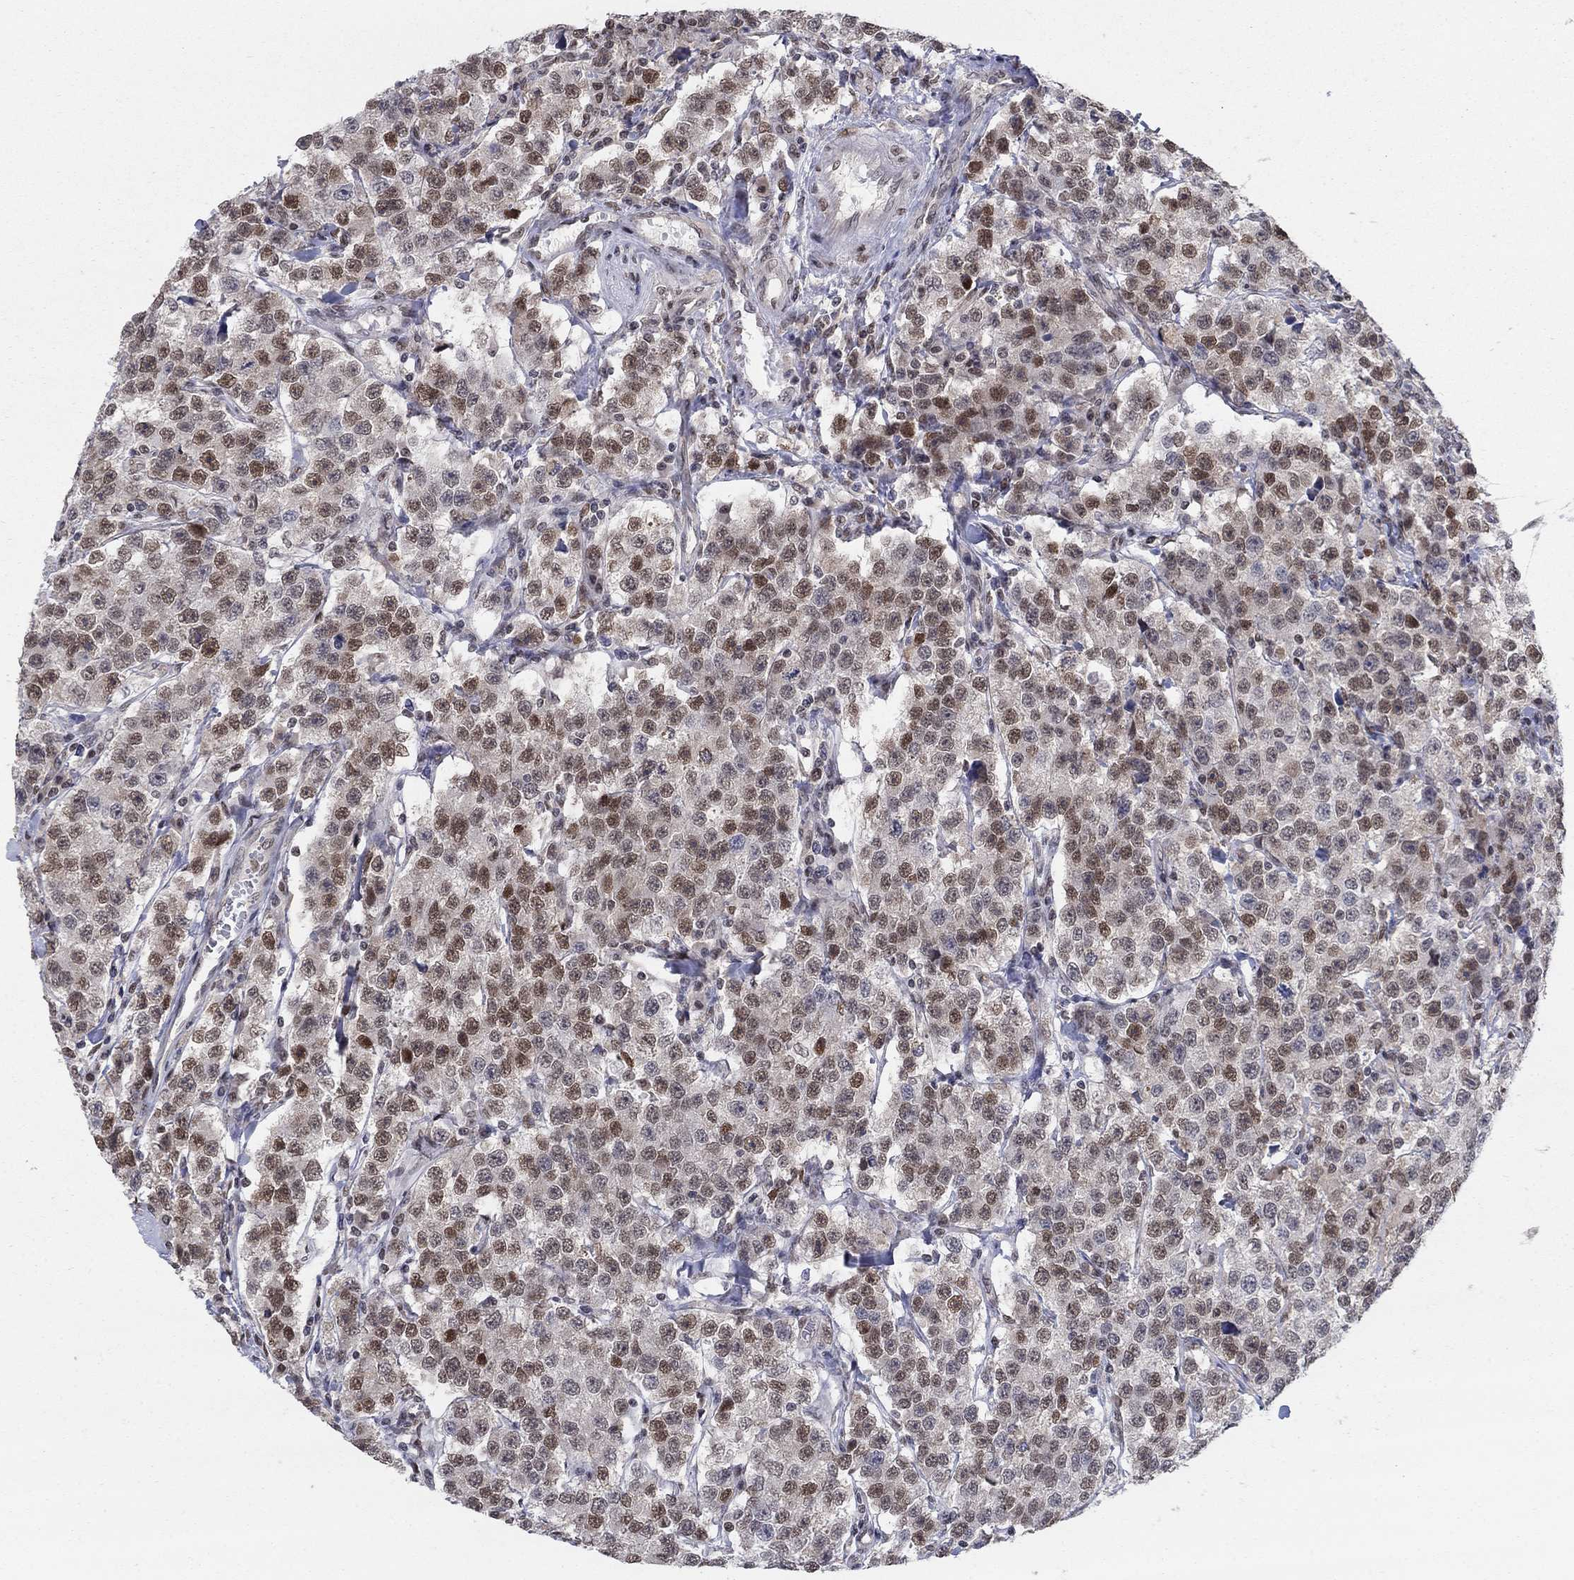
{"staining": {"intensity": "moderate", "quantity": "25%-75%", "location": "nuclear"}, "tissue": "testis cancer", "cell_type": "Tumor cells", "image_type": "cancer", "snomed": [{"axis": "morphology", "description": "Seminoma, NOS"}, {"axis": "topography", "description": "Testis"}], "caption": "This is an image of IHC staining of testis seminoma, which shows moderate staining in the nuclear of tumor cells.", "gene": "CENPE", "patient": {"sex": "male", "age": 59}}